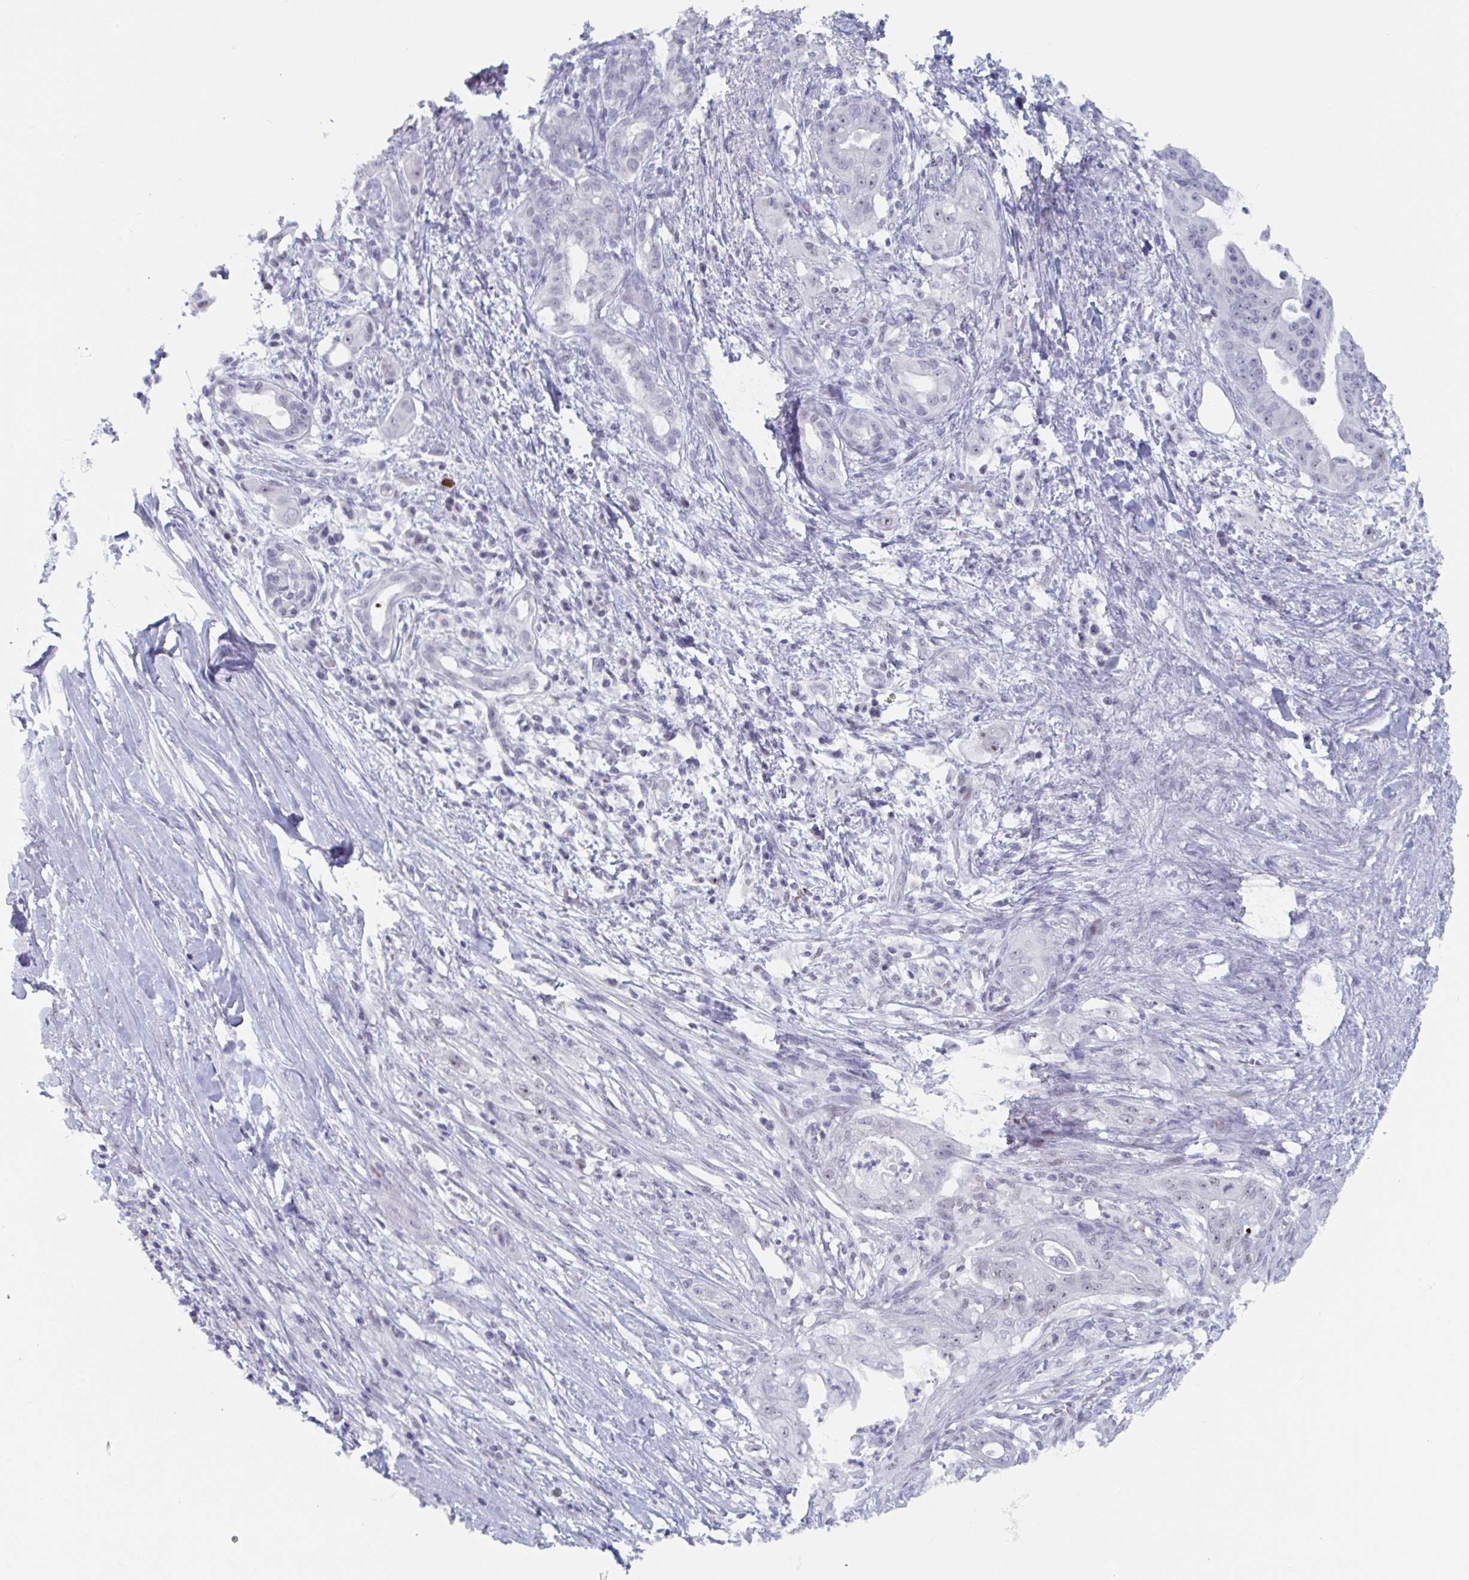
{"staining": {"intensity": "negative", "quantity": "none", "location": "none"}, "tissue": "pancreatic cancer", "cell_type": "Tumor cells", "image_type": "cancer", "snomed": [{"axis": "morphology", "description": "Adenocarcinoma, NOS"}, {"axis": "topography", "description": "Pancreas"}], "caption": "An IHC histopathology image of pancreatic cancer is shown. There is no staining in tumor cells of pancreatic cancer.", "gene": "NR1H2", "patient": {"sex": "male", "age": 58}}